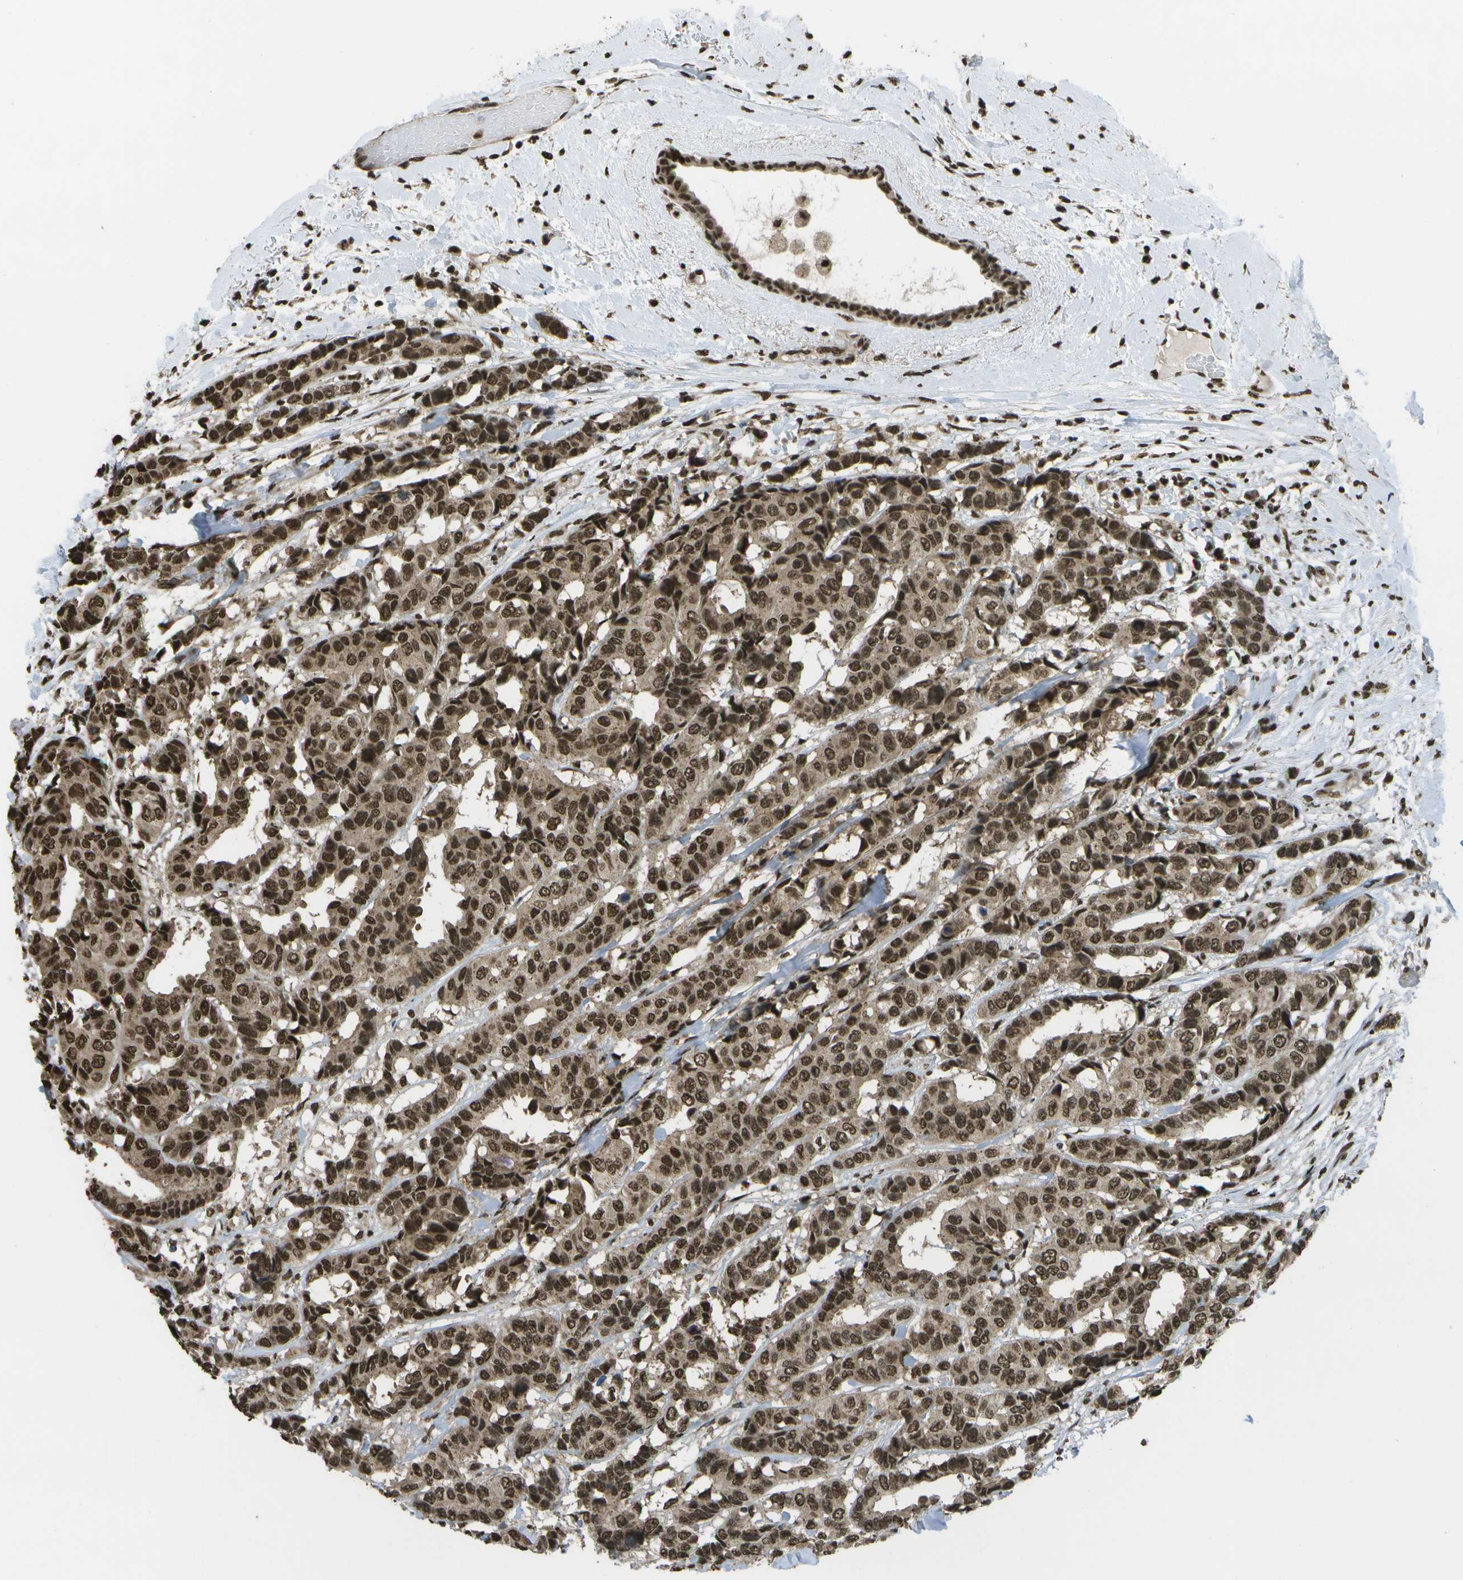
{"staining": {"intensity": "strong", "quantity": ">75%", "location": "cytoplasmic/membranous,nuclear"}, "tissue": "breast cancer", "cell_type": "Tumor cells", "image_type": "cancer", "snomed": [{"axis": "morphology", "description": "Duct carcinoma"}, {"axis": "topography", "description": "Breast"}], "caption": "A high amount of strong cytoplasmic/membranous and nuclear staining is identified in approximately >75% of tumor cells in breast cancer (invasive ductal carcinoma) tissue.", "gene": "SPEN", "patient": {"sex": "female", "age": 87}}